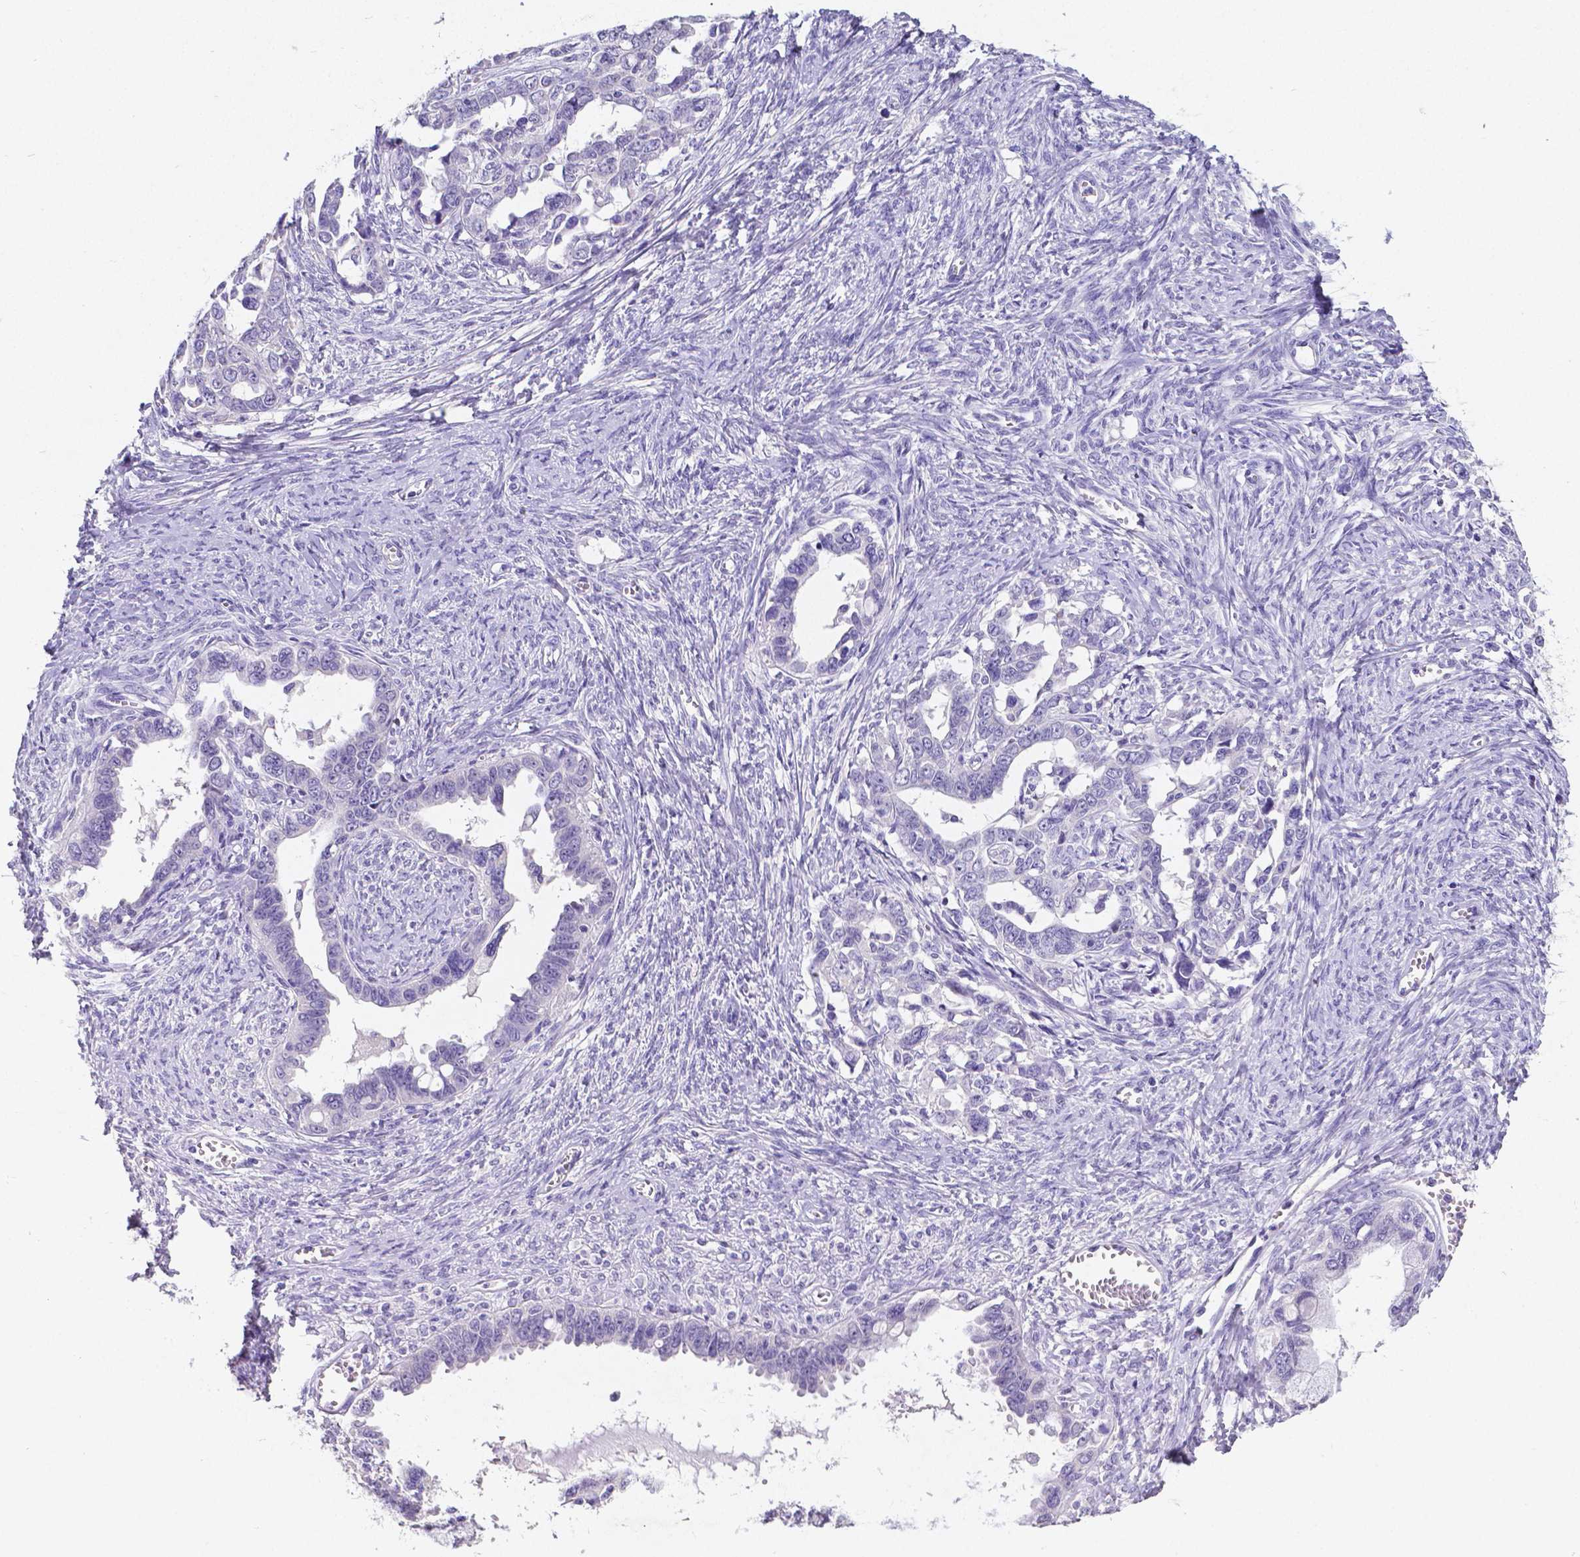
{"staining": {"intensity": "negative", "quantity": "none", "location": "none"}, "tissue": "ovarian cancer", "cell_type": "Tumor cells", "image_type": "cancer", "snomed": [{"axis": "morphology", "description": "Cystadenocarcinoma, serous, NOS"}, {"axis": "topography", "description": "Ovary"}], "caption": "Ovarian cancer (serous cystadenocarcinoma) was stained to show a protein in brown. There is no significant staining in tumor cells.", "gene": "SATB2", "patient": {"sex": "female", "age": 69}}